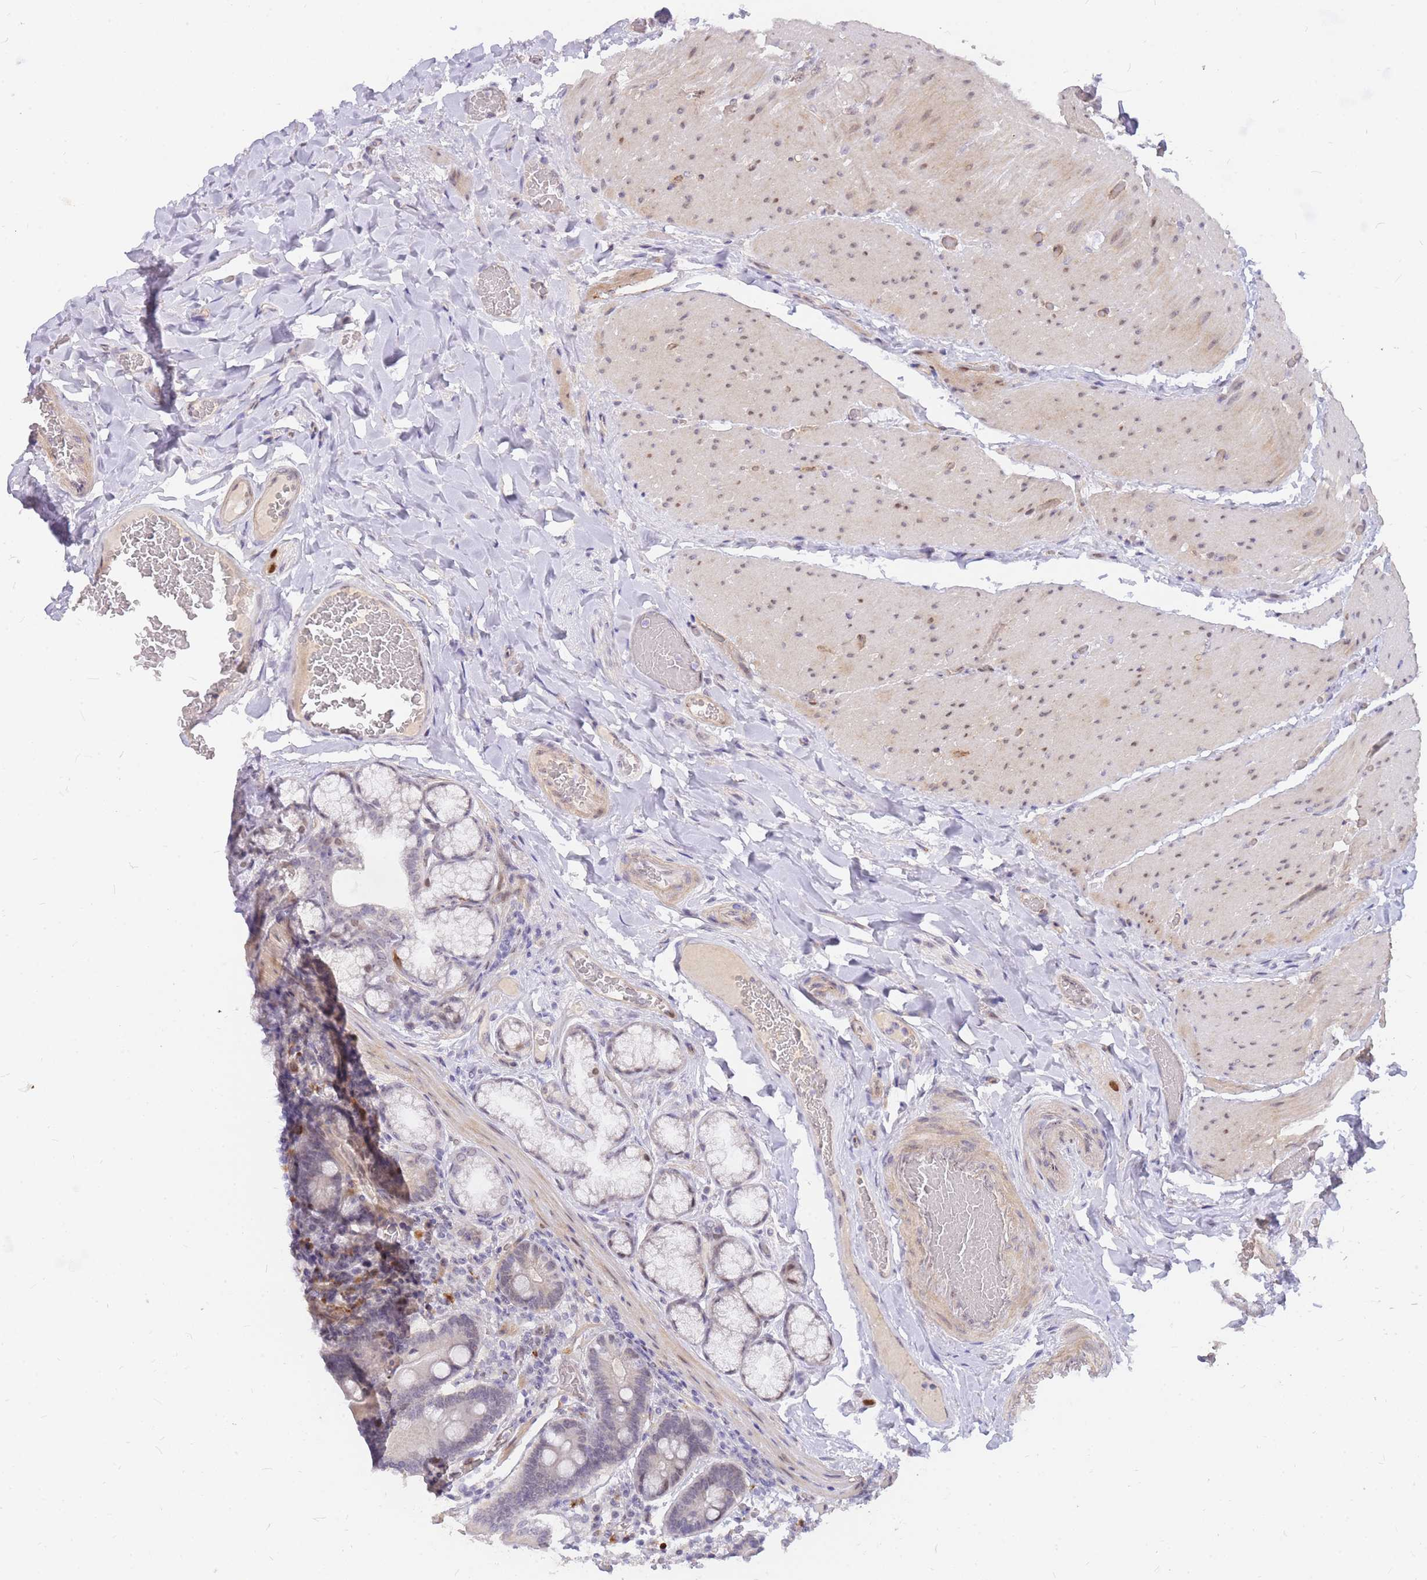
{"staining": {"intensity": "moderate", "quantity": "25%-75%", "location": "nuclear"}, "tissue": "duodenum", "cell_type": "Glandular cells", "image_type": "normal", "snomed": [{"axis": "morphology", "description": "Normal tissue, NOS"}, {"axis": "topography", "description": "Duodenum"}], "caption": "A brown stain highlights moderate nuclear positivity of a protein in glandular cells of unremarkable human duodenum.", "gene": "TLE2", "patient": {"sex": "female", "age": 62}}